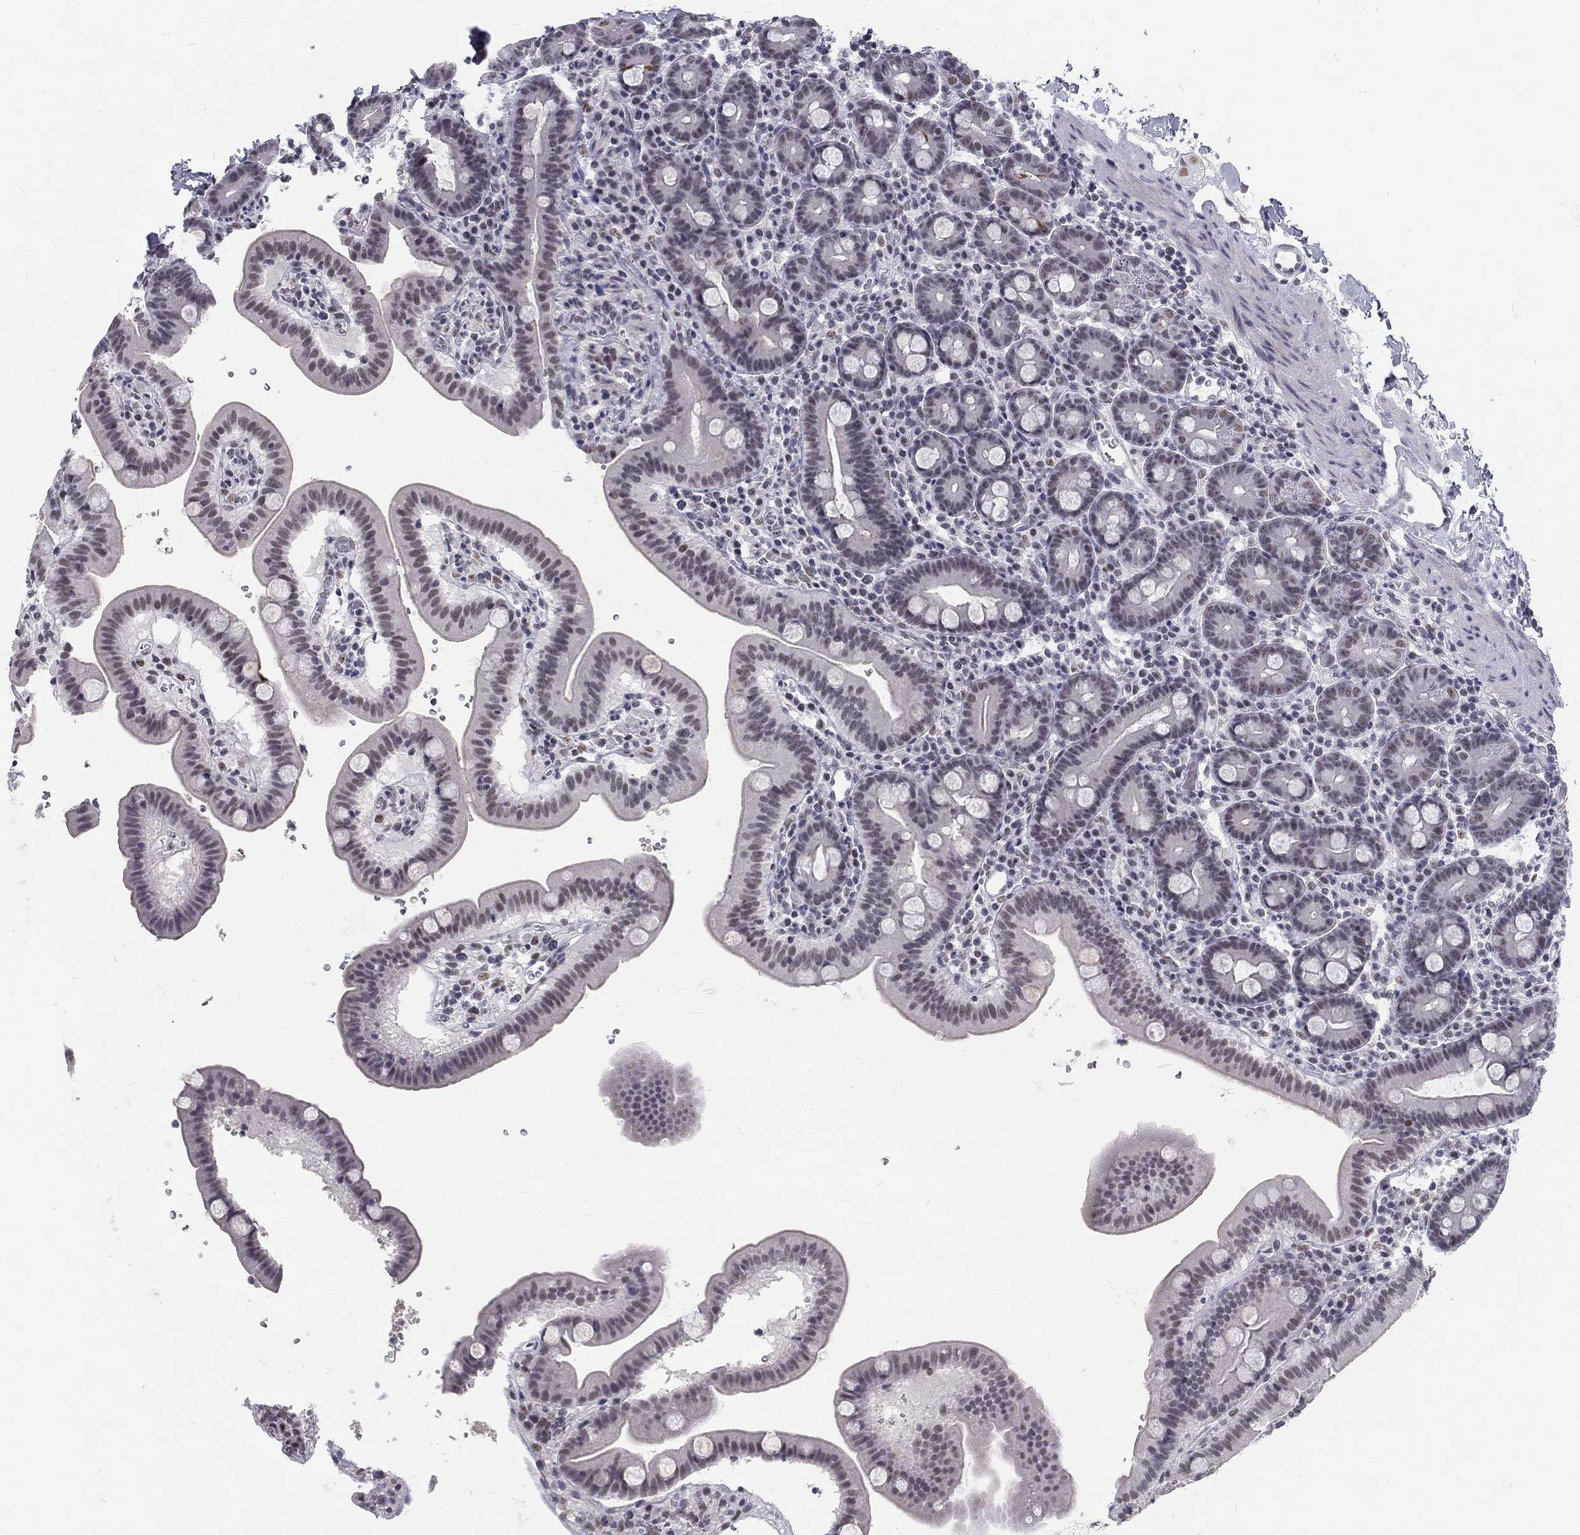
{"staining": {"intensity": "weak", "quantity": "<25%", "location": "nuclear"}, "tissue": "duodenum", "cell_type": "Glandular cells", "image_type": "normal", "snomed": [{"axis": "morphology", "description": "Normal tissue, NOS"}, {"axis": "topography", "description": "Duodenum"}], "caption": "Micrograph shows no protein staining in glandular cells of normal duodenum. (DAB (3,3'-diaminobenzidine) immunohistochemistry, high magnification).", "gene": "SNORC", "patient": {"sex": "male", "age": 59}}